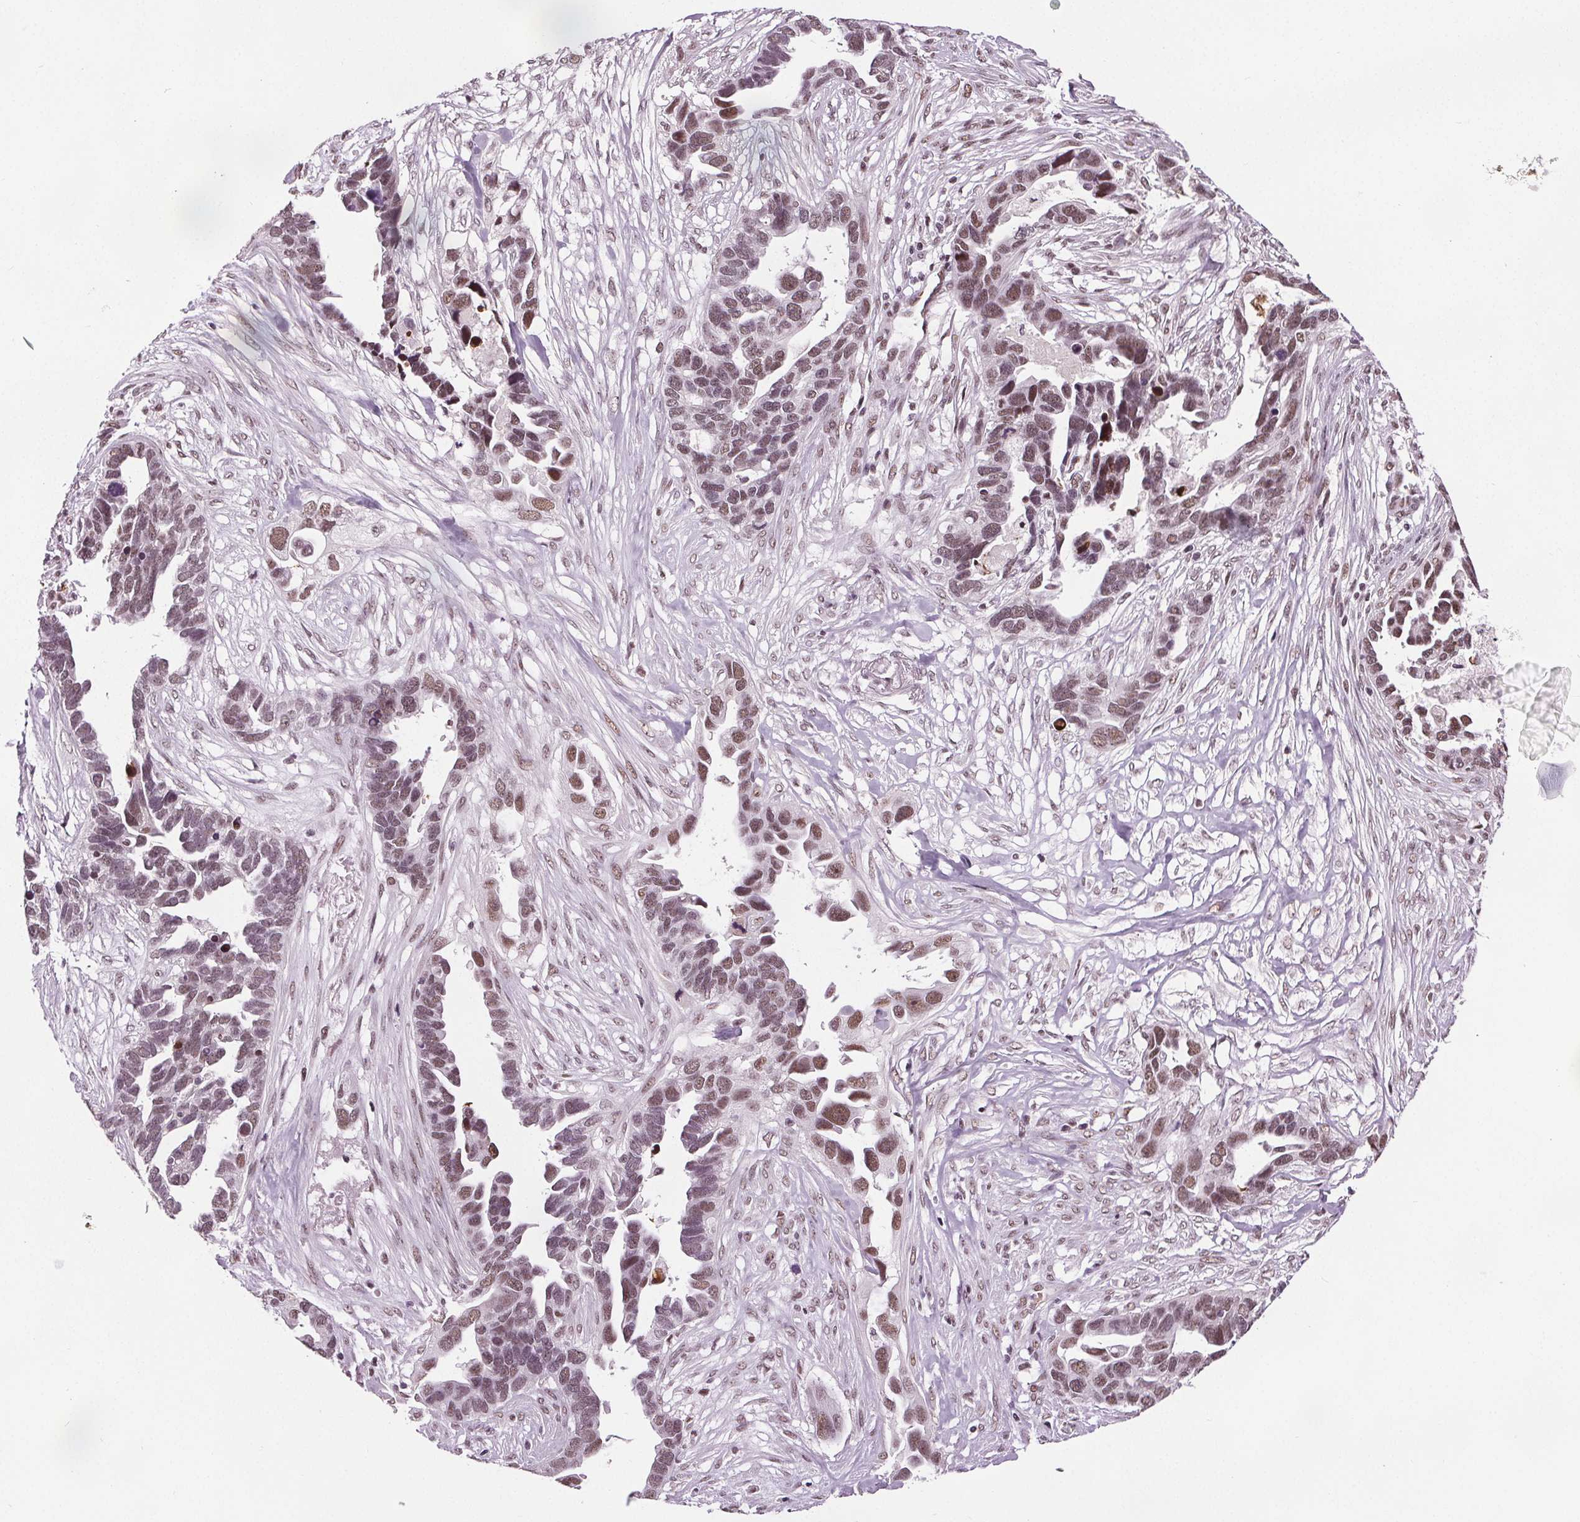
{"staining": {"intensity": "moderate", "quantity": ">75%", "location": "nuclear"}, "tissue": "ovarian cancer", "cell_type": "Tumor cells", "image_type": "cancer", "snomed": [{"axis": "morphology", "description": "Cystadenocarcinoma, serous, NOS"}, {"axis": "topography", "description": "Ovary"}], "caption": "Serous cystadenocarcinoma (ovarian) stained with DAB (3,3'-diaminobenzidine) IHC demonstrates medium levels of moderate nuclear positivity in about >75% of tumor cells.", "gene": "IWS1", "patient": {"sex": "female", "age": 54}}